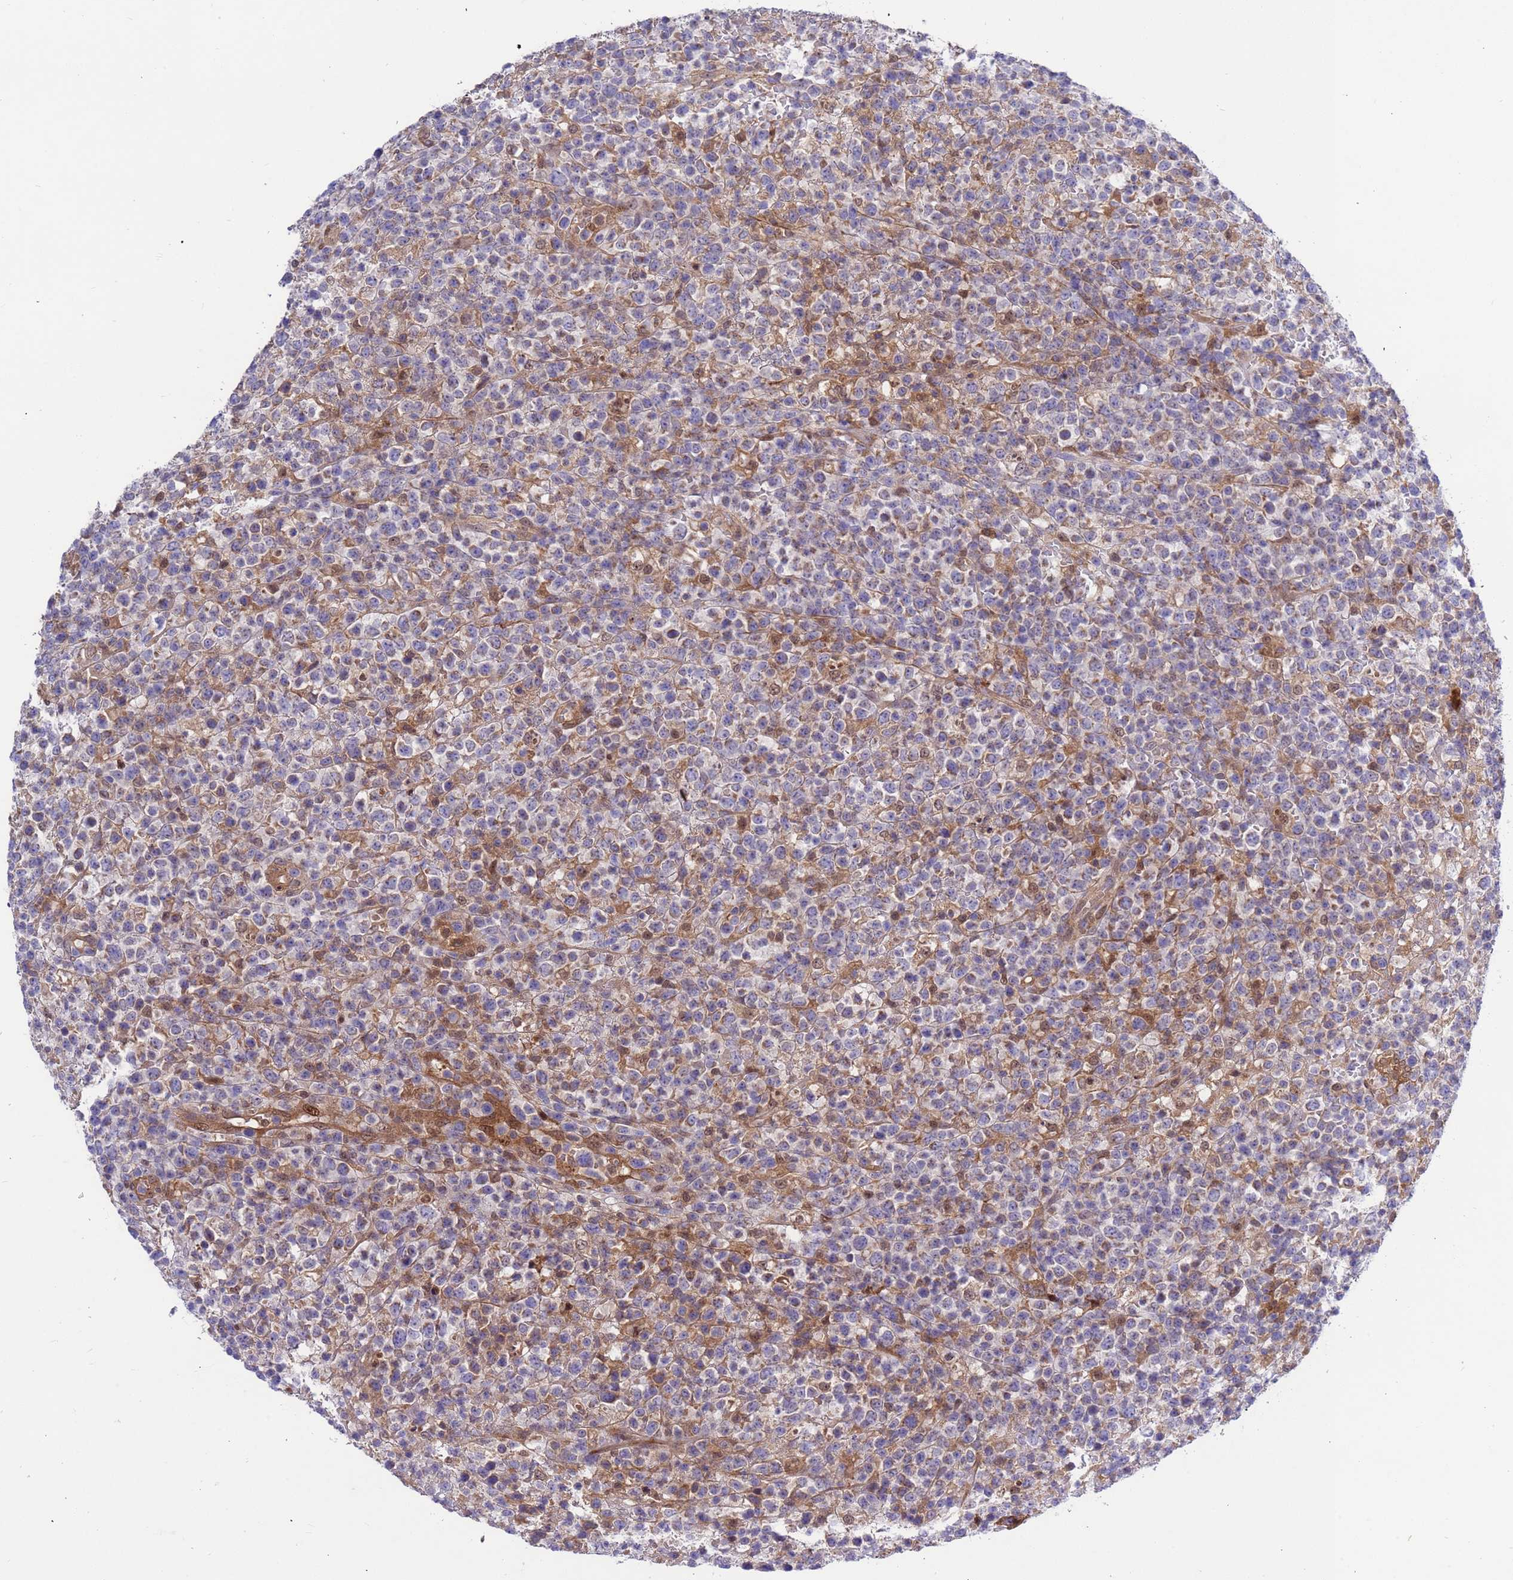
{"staining": {"intensity": "moderate", "quantity": "<25%", "location": "cytoplasmic/membranous,nuclear"}, "tissue": "lymphoma", "cell_type": "Tumor cells", "image_type": "cancer", "snomed": [{"axis": "morphology", "description": "Malignant lymphoma, non-Hodgkin's type, High grade"}, {"axis": "topography", "description": "Colon"}], "caption": "The immunohistochemical stain highlights moderate cytoplasmic/membranous and nuclear expression in tumor cells of lymphoma tissue.", "gene": "FOXRED1", "patient": {"sex": "female", "age": 53}}